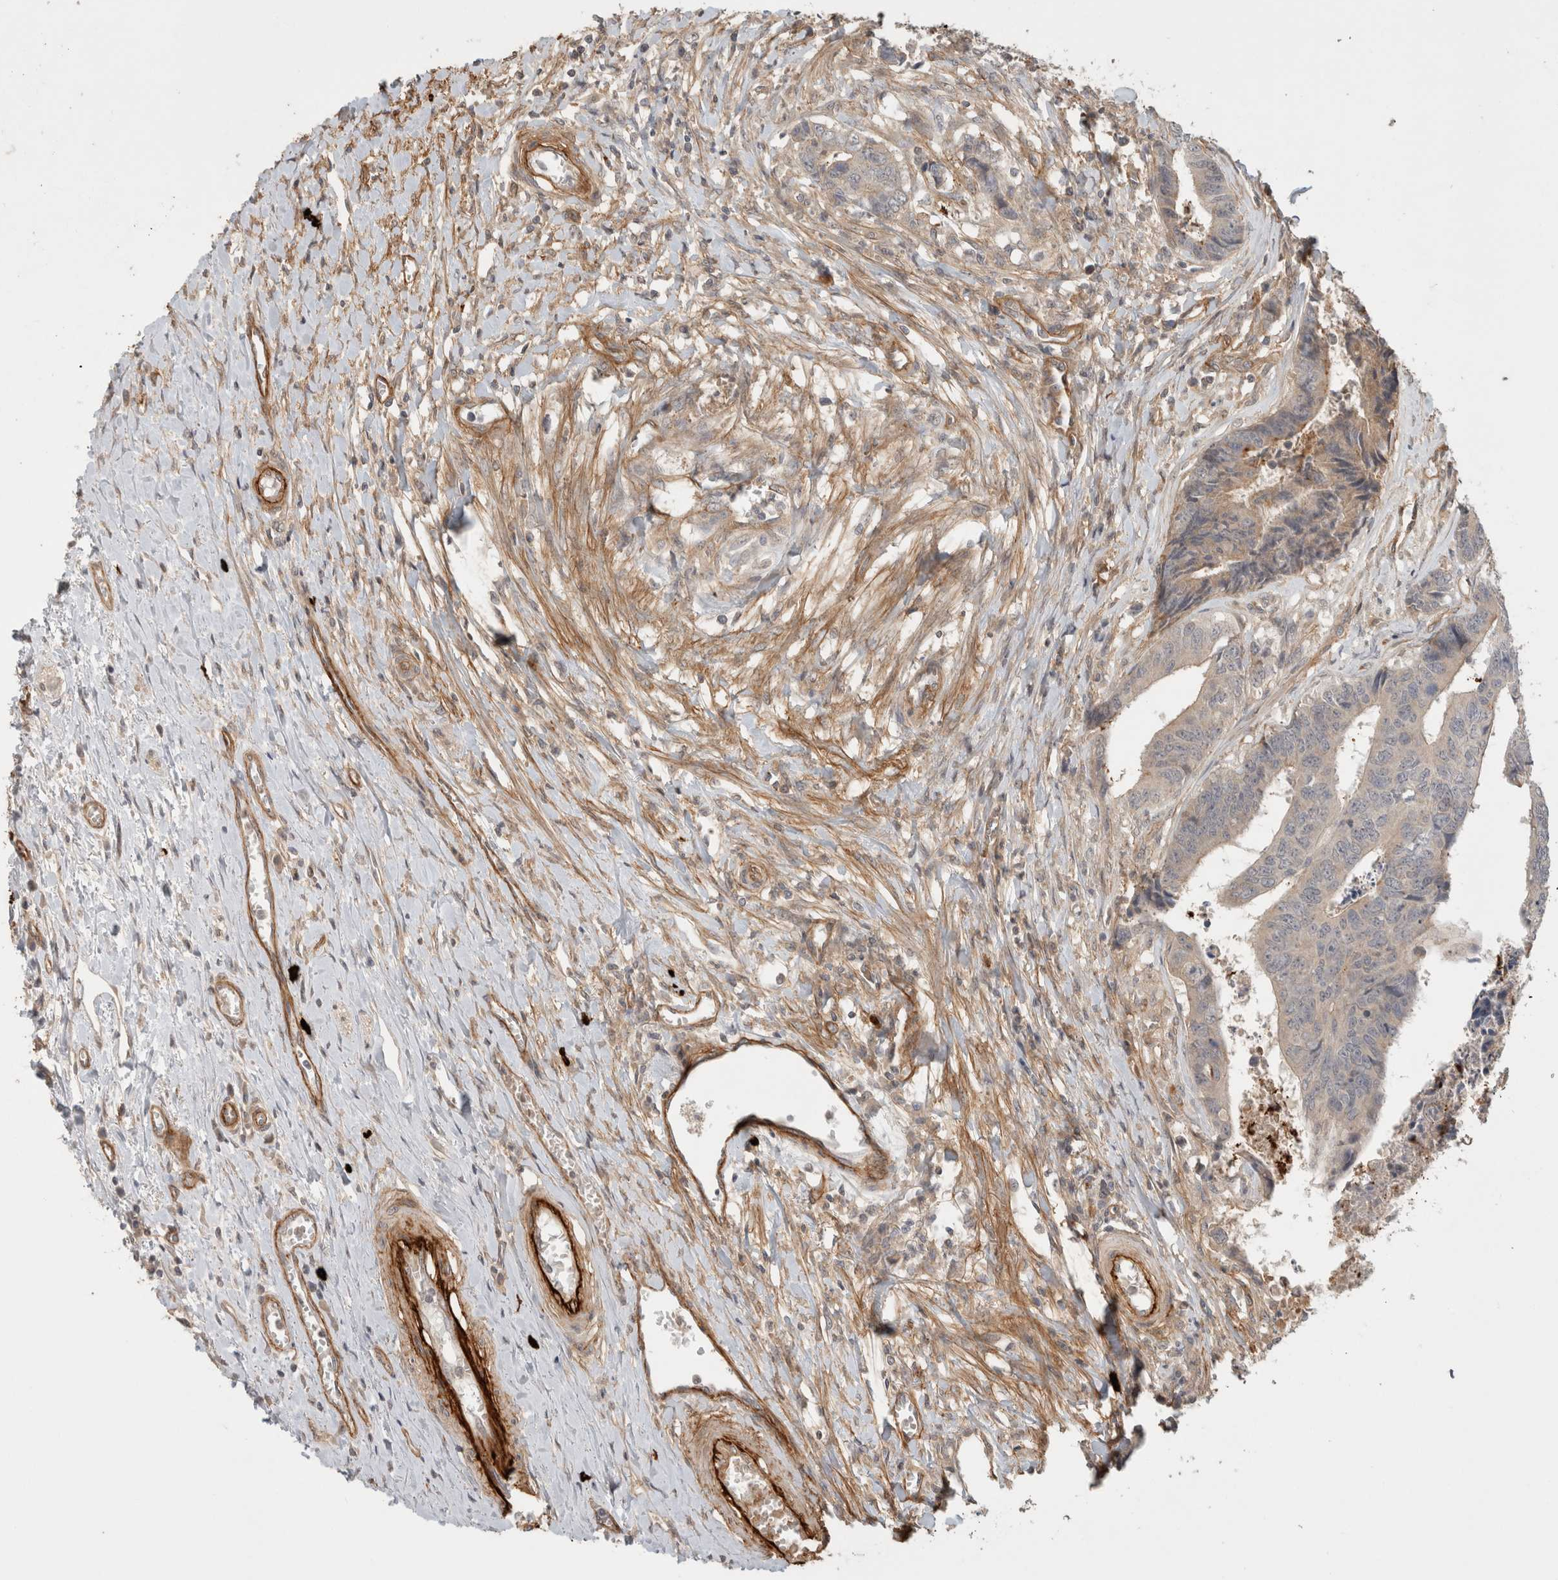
{"staining": {"intensity": "weak", "quantity": "<25%", "location": "cytoplasmic/membranous"}, "tissue": "colorectal cancer", "cell_type": "Tumor cells", "image_type": "cancer", "snomed": [{"axis": "morphology", "description": "Adenocarcinoma, NOS"}, {"axis": "topography", "description": "Rectum"}], "caption": "Immunohistochemical staining of adenocarcinoma (colorectal) demonstrates no significant positivity in tumor cells. The staining was performed using DAB (3,3'-diaminobenzidine) to visualize the protein expression in brown, while the nuclei were stained in blue with hematoxylin (Magnification: 20x).", "gene": "HSPG2", "patient": {"sex": "male", "age": 84}}